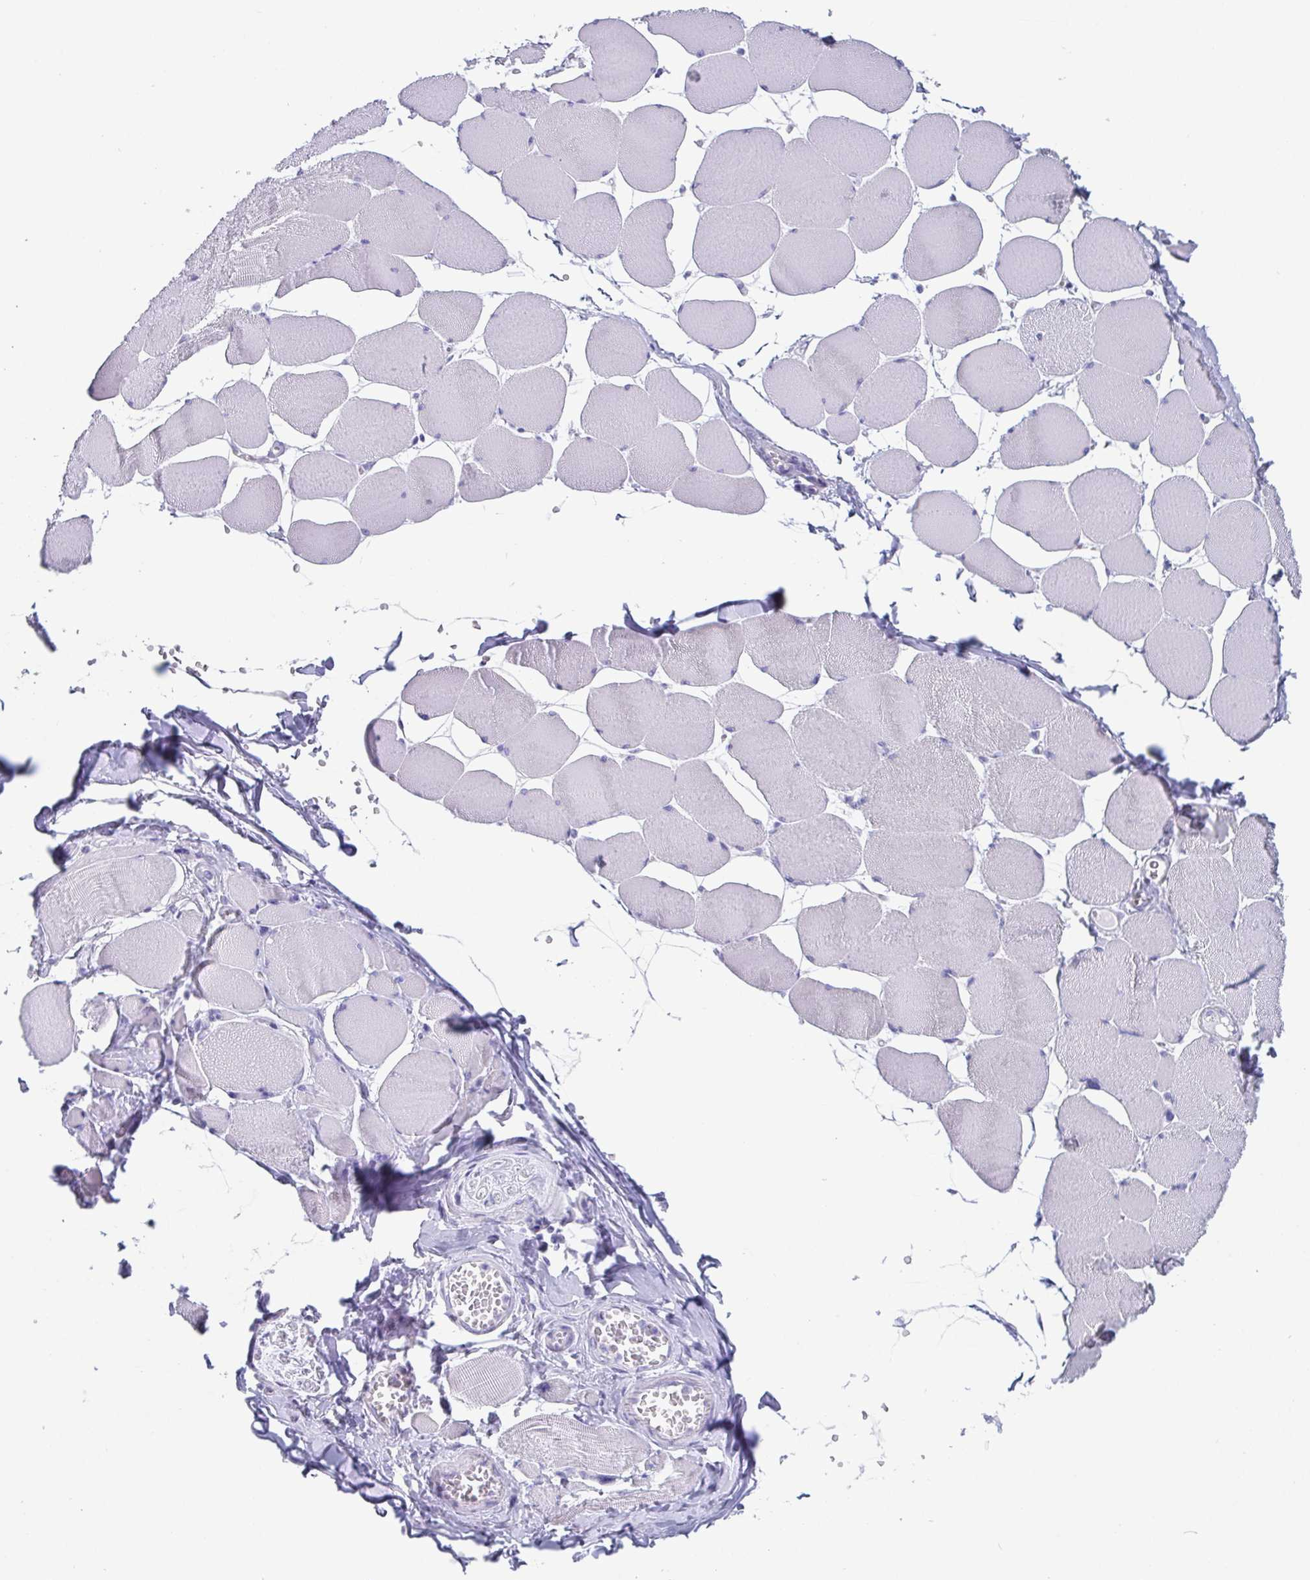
{"staining": {"intensity": "negative", "quantity": "none", "location": "none"}, "tissue": "skeletal muscle", "cell_type": "Myocytes", "image_type": "normal", "snomed": [{"axis": "morphology", "description": "Normal tissue, NOS"}, {"axis": "topography", "description": "Skeletal muscle"}], "caption": "Image shows no significant protein staining in myocytes of benign skeletal muscle.", "gene": "SCGN", "patient": {"sex": "female", "age": 75}}